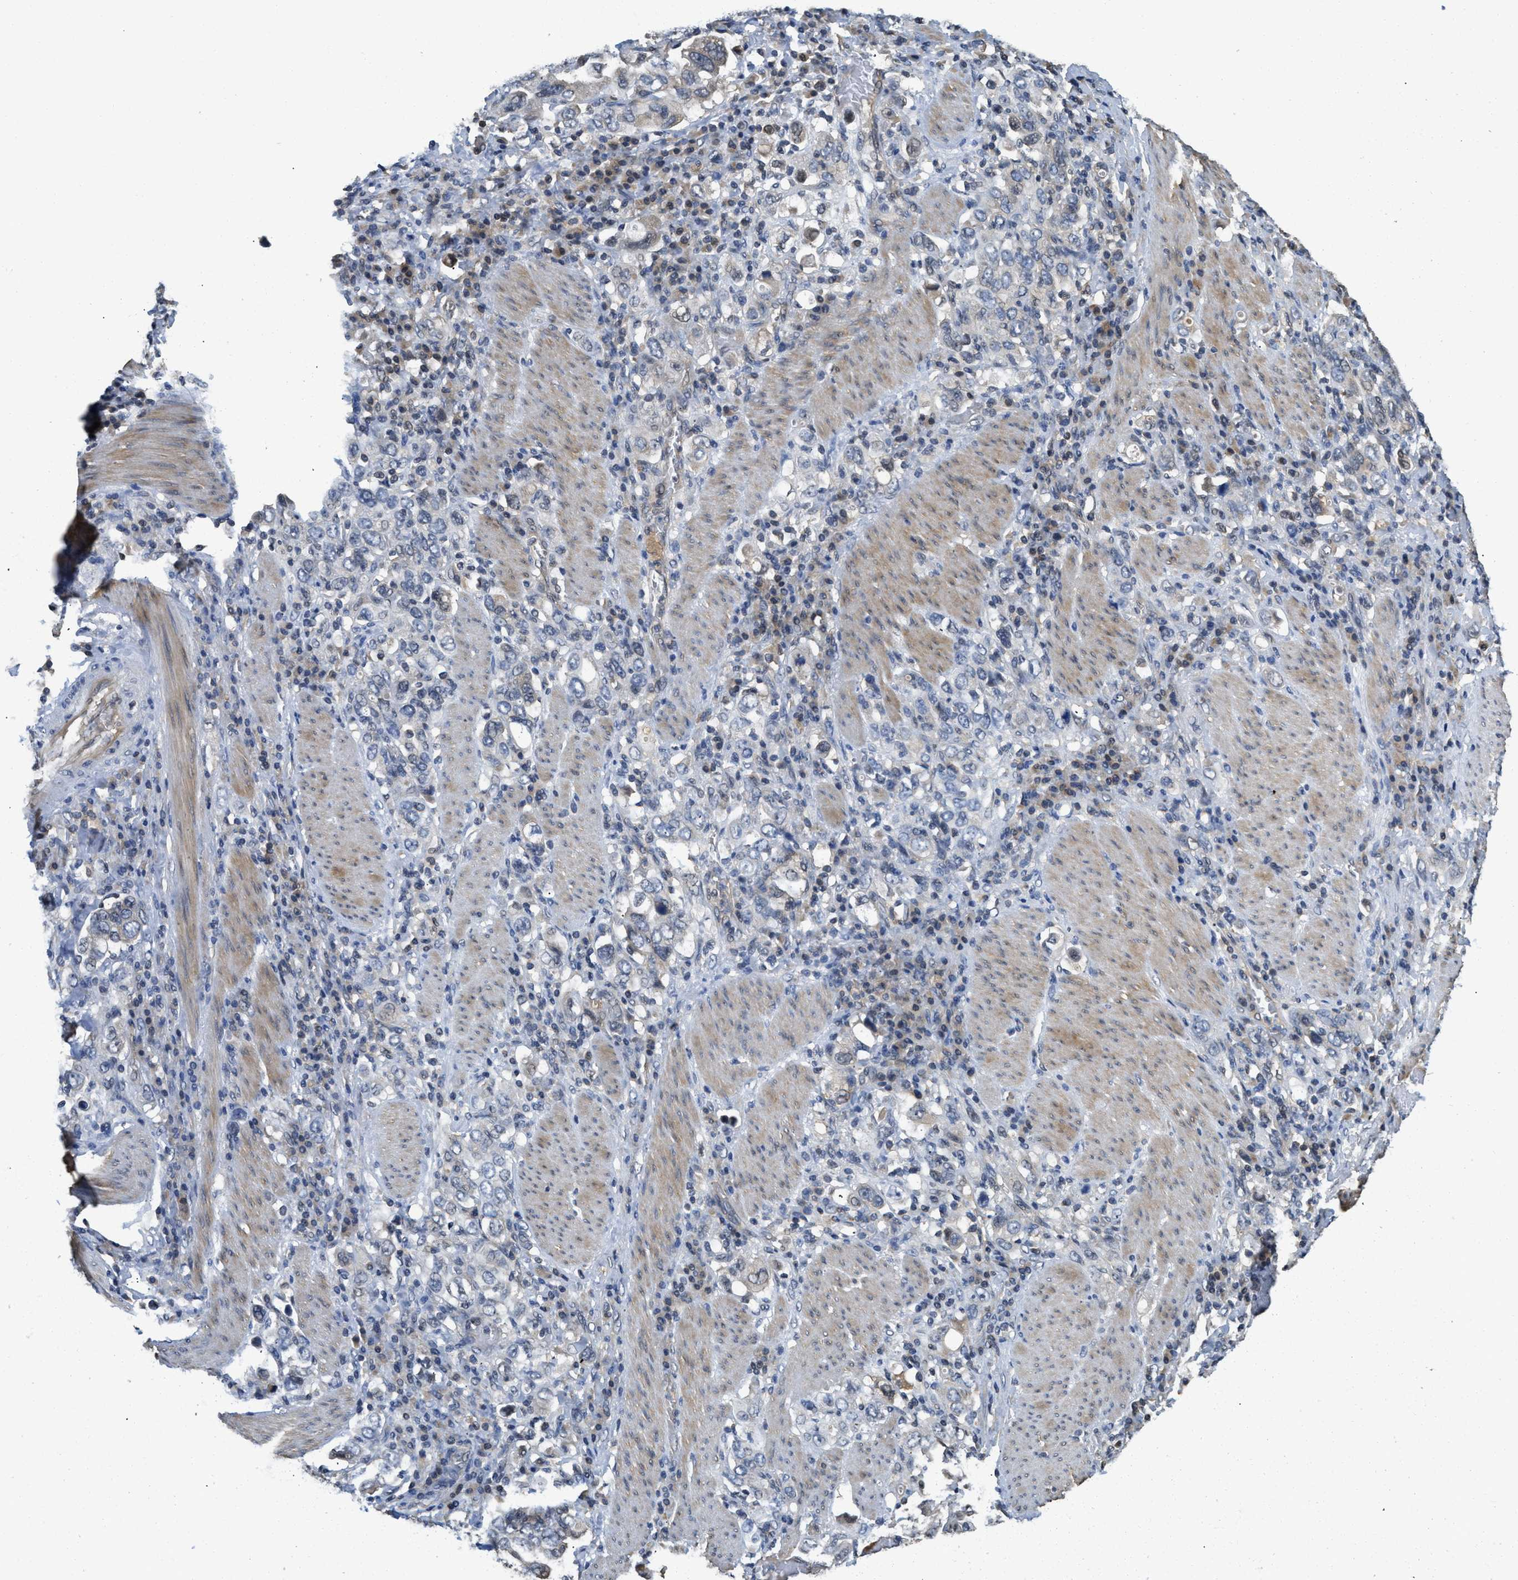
{"staining": {"intensity": "negative", "quantity": "none", "location": "none"}, "tissue": "stomach cancer", "cell_type": "Tumor cells", "image_type": "cancer", "snomed": [{"axis": "morphology", "description": "Adenocarcinoma, NOS"}, {"axis": "topography", "description": "Stomach, upper"}], "caption": "High magnification brightfield microscopy of stomach adenocarcinoma stained with DAB (brown) and counterstained with hematoxylin (blue): tumor cells show no significant expression.", "gene": "TES", "patient": {"sex": "male", "age": 62}}